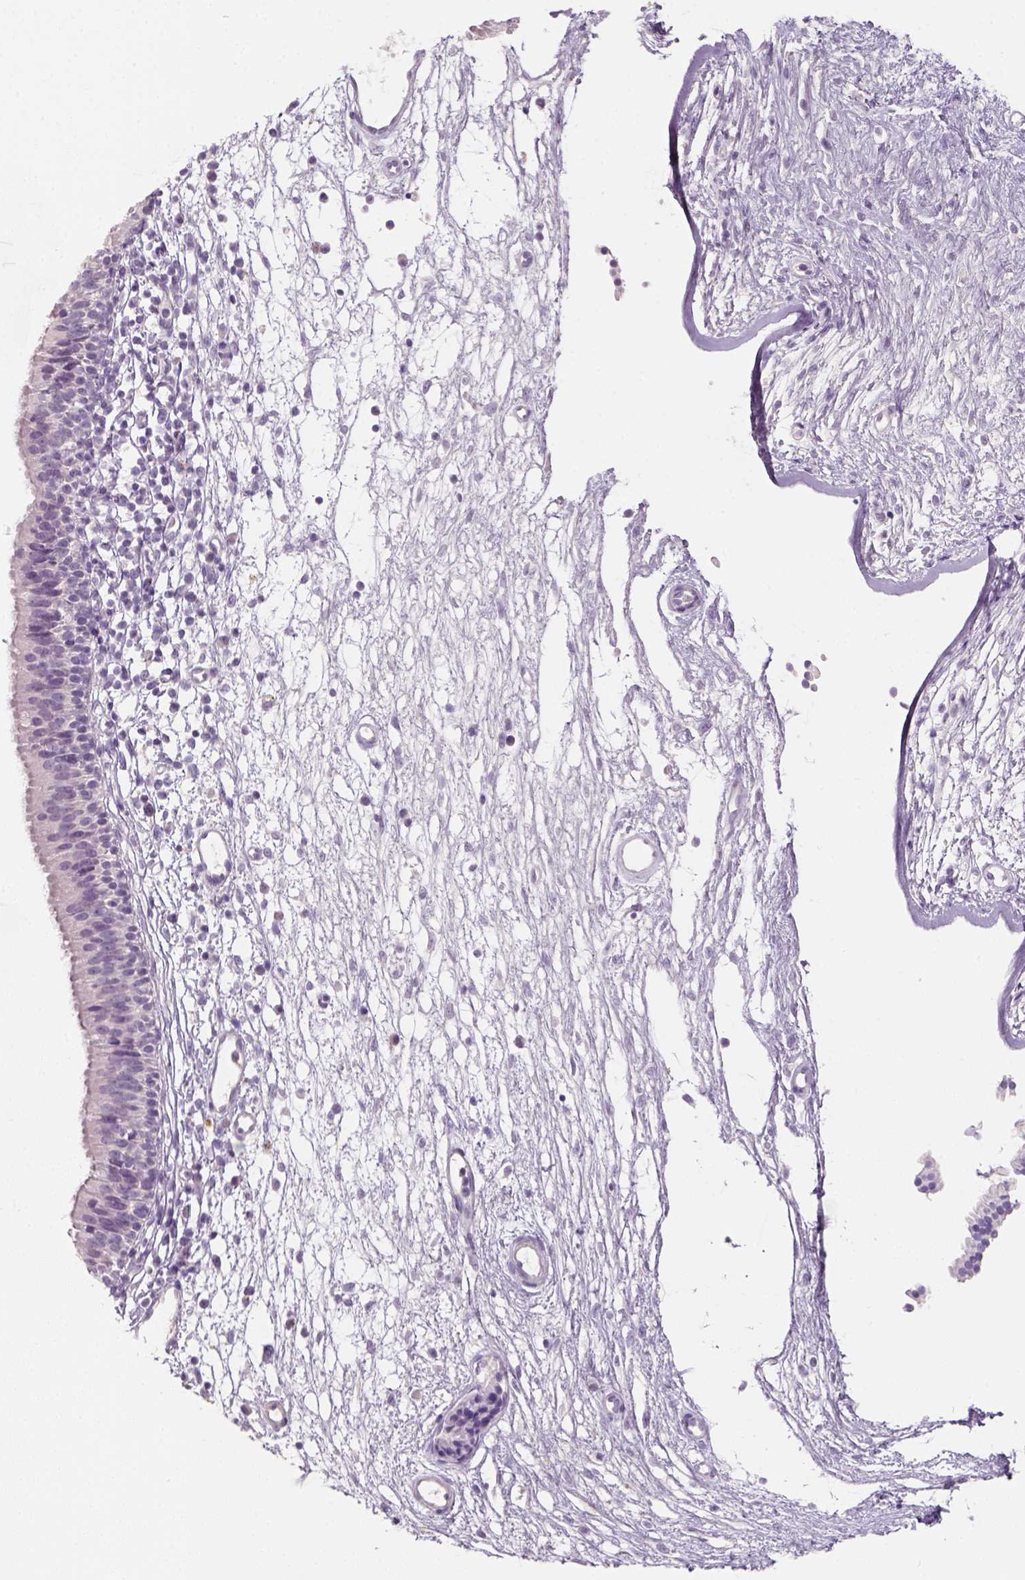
{"staining": {"intensity": "negative", "quantity": "none", "location": "none"}, "tissue": "nasopharynx", "cell_type": "Respiratory epithelial cells", "image_type": "normal", "snomed": [{"axis": "morphology", "description": "Normal tissue, NOS"}, {"axis": "topography", "description": "Nasopharynx"}], "caption": "DAB immunohistochemical staining of unremarkable human nasopharynx exhibits no significant positivity in respiratory epithelial cells.", "gene": "KRT25", "patient": {"sex": "male", "age": 24}}